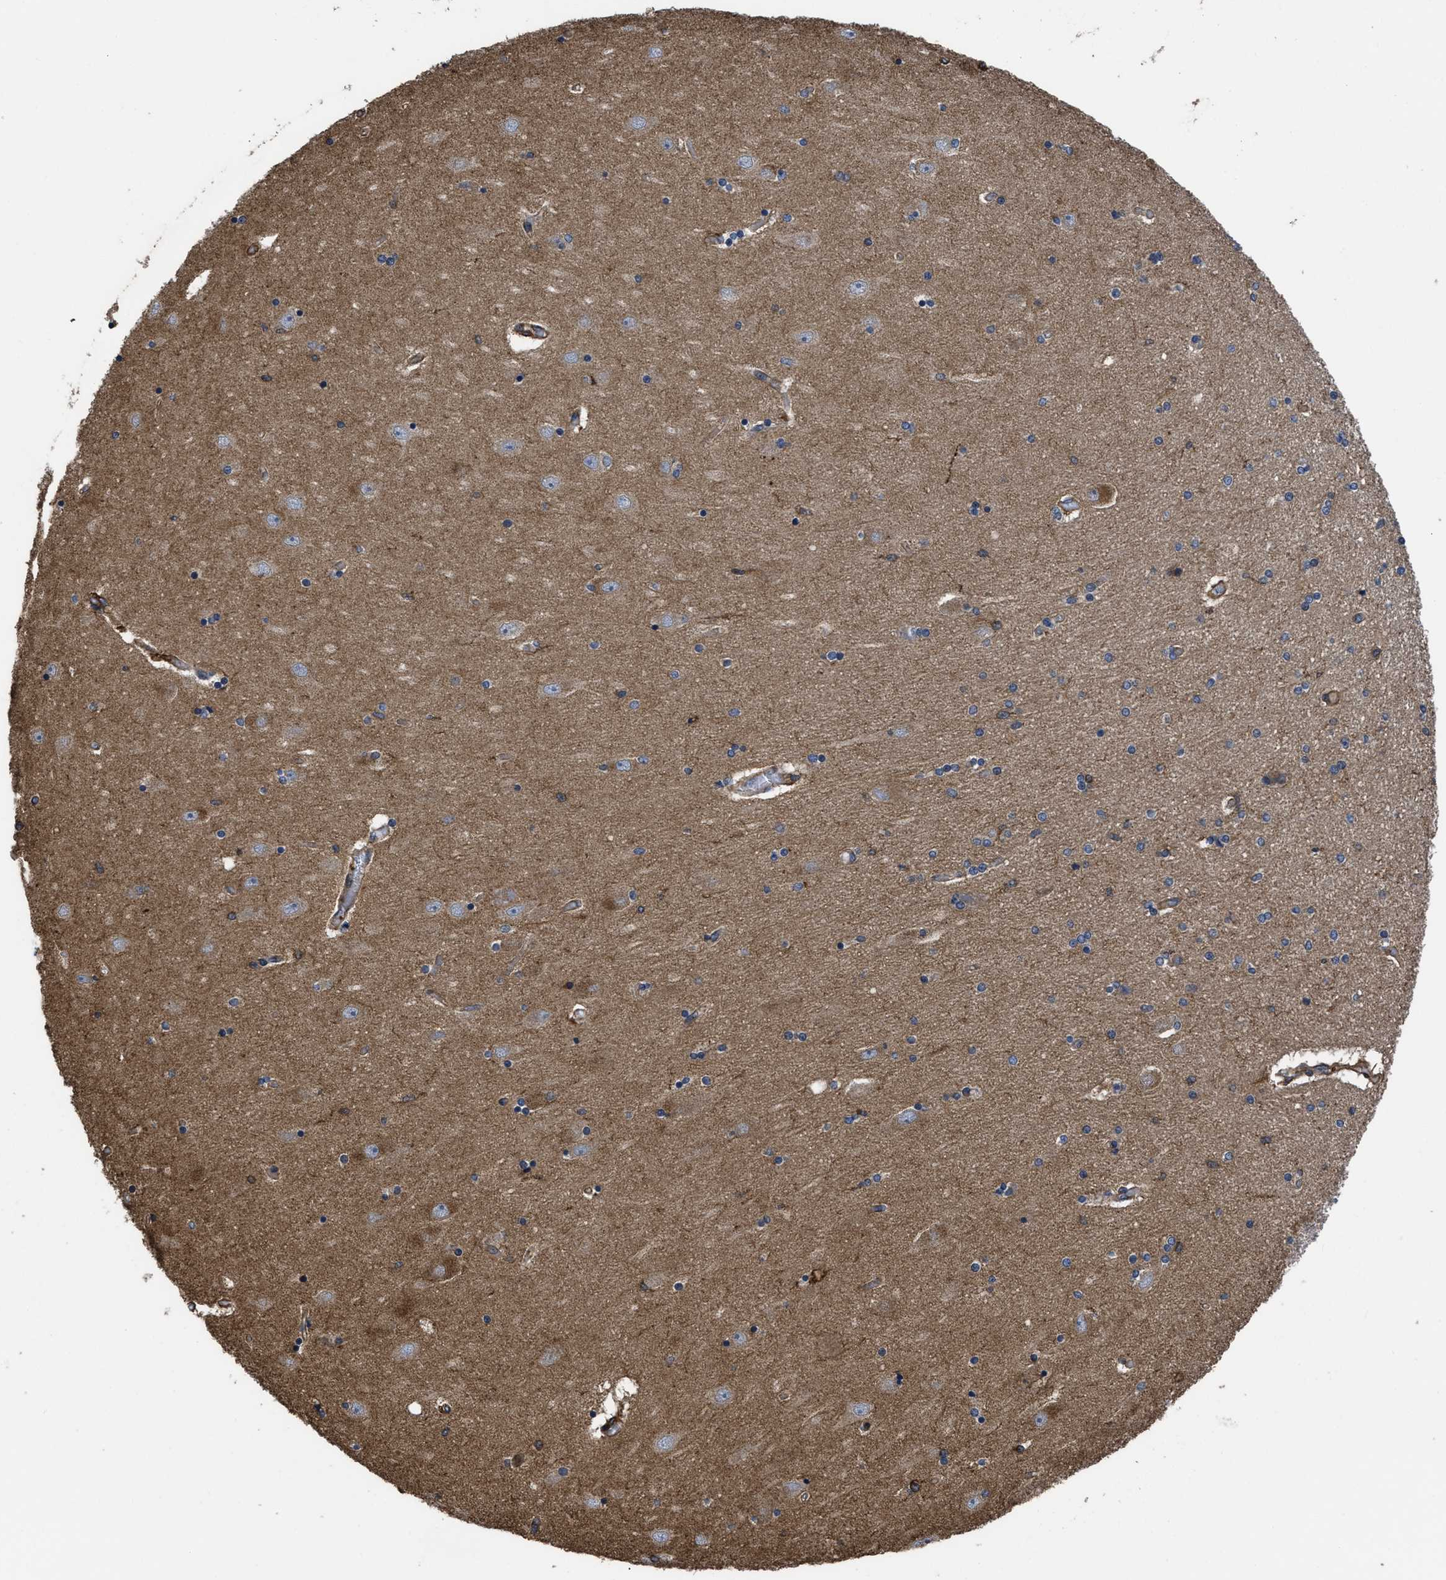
{"staining": {"intensity": "moderate", "quantity": "<25%", "location": "cytoplasmic/membranous"}, "tissue": "hippocampus", "cell_type": "Glial cells", "image_type": "normal", "snomed": [{"axis": "morphology", "description": "Normal tissue, NOS"}, {"axis": "topography", "description": "Hippocampus"}], "caption": "Protein staining reveals moderate cytoplasmic/membranous expression in about <25% of glial cells in unremarkable hippocampus.", "gene": "SCUBE2", "patient": {"sex": "female", "age": 54}}